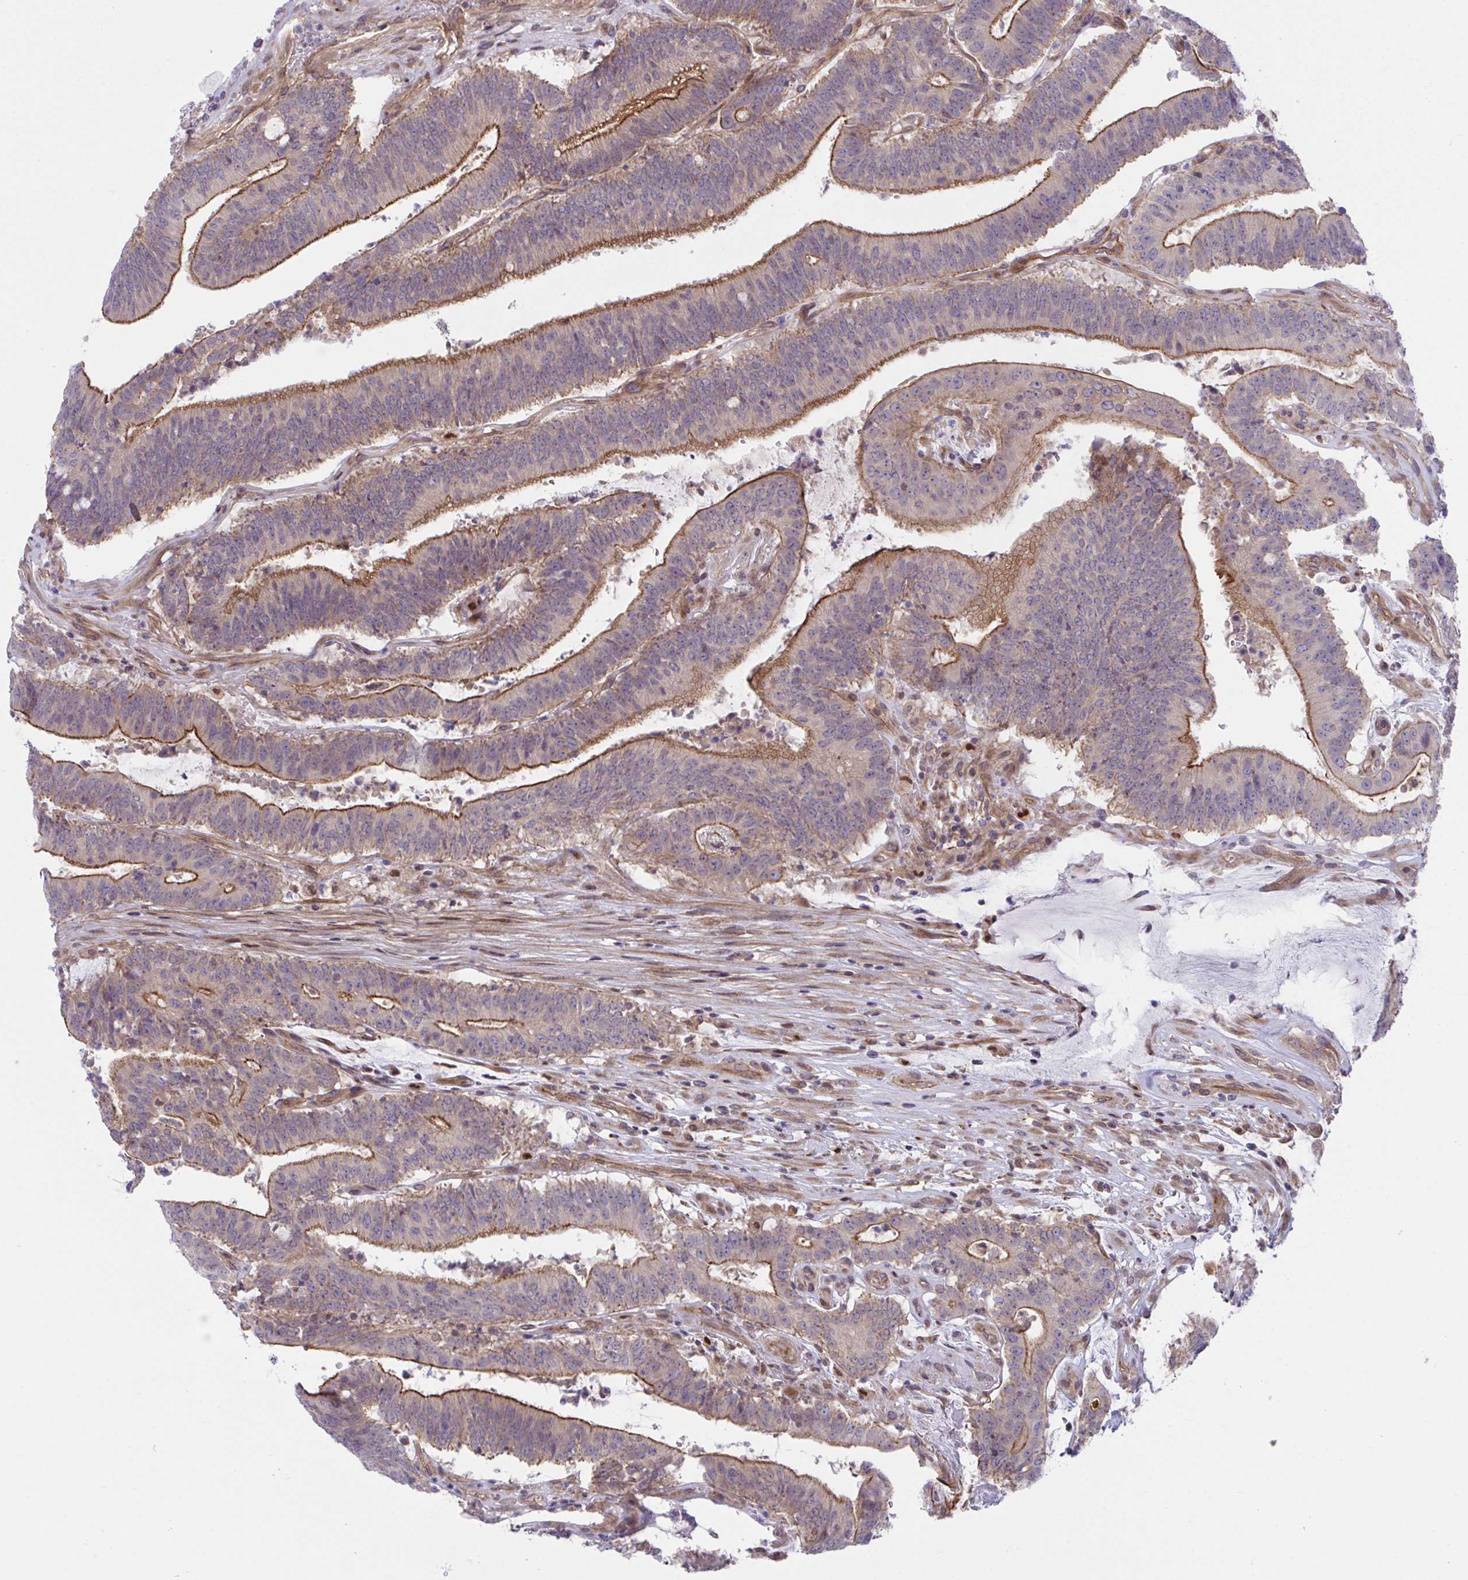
{"staining": {"intensity": "moderate", "quantity": "25%-75%", "location": "cytoplasmic/membranous"}, "tissue": "colorectal cancer", "cell_type": "Tumor cells", "image_type": "cancer", "snomed": [{"axis": "morphology", "description": "Adenocarcinoma, NOS"}, {"axis": "topography", "description": "Colon"}], "caption": "Protein positivity by immunohistochemistry (IHC) exhibits moderate cytoplasmic/membranous expression in about 25%-75% of tumor cells in adenocarcinoma (colorectal).", "gene": "ZBED3", "patient": {"sex": "female", "age": 43}}